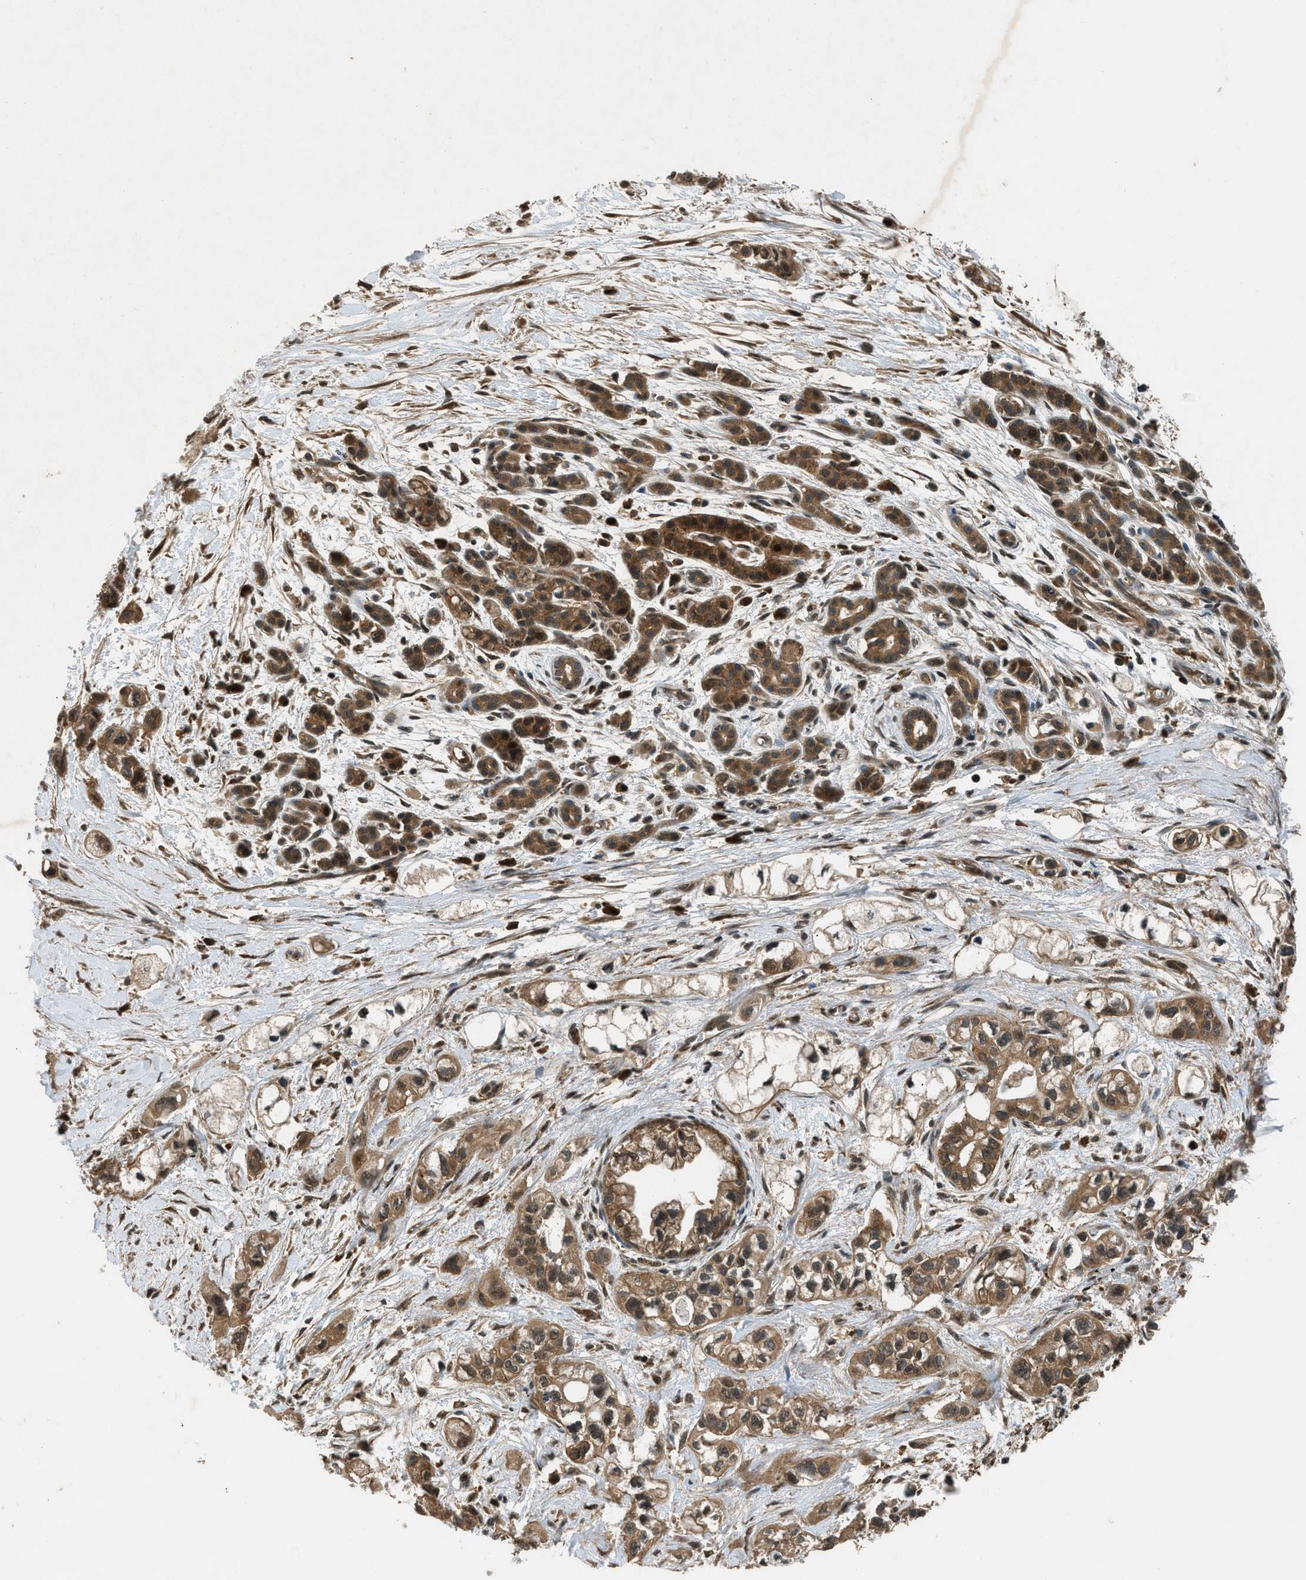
{"staining": {"intensity": "moderate", "quantity": ">75%", "location": "cytoplasmic/membranous"}, "tissue": "pancreatic cancer", "cell_type": "Tumor cells", "image_type": "cancer", "snomed": [{"axis": "morphology", "description": "Adenocarcinoma, NOS"}, {"axis": "topography", "description": "Pancreas"}], "caption": "An image of human pancreatic adenocarcinoma stained for a protein reveals moderate cytoplasmic/membranous brown staining in tumor cells. (DAB IHC with brightfield microscopy, high magnification).", "gene": "RPS6KB1", "patient": {"sex": "female", "age": 73}}